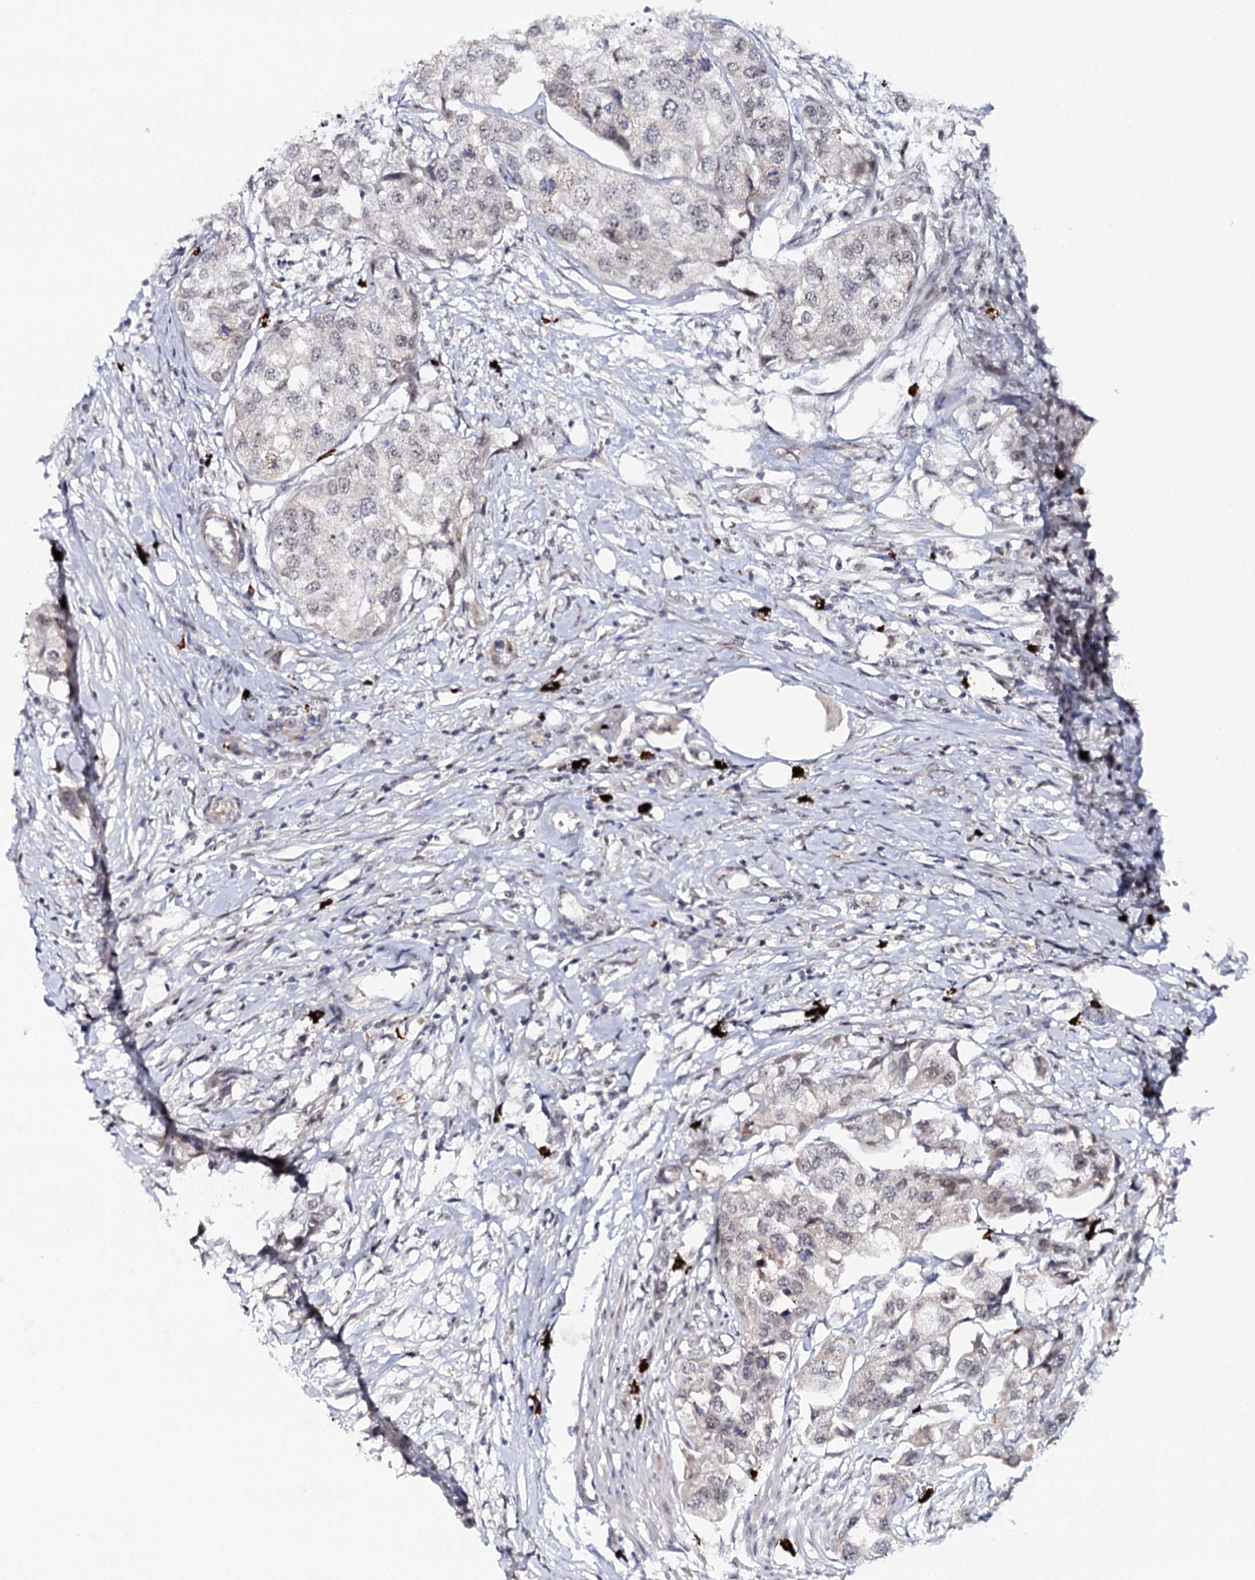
{"staining": {"intensity": "negative", "quantity": "none", "location": "none"}, "tissue": "urothelial cancer", "cell_type": "Tumor cells", "image_type": "cancer", "snomed": [{"axis": "morphology", "description": "Urothelial carcinoma, High grade"}, {"axis": "topography", "description": "Urinary bladder"}], "caption": "Urothelial carcinoma (high-grade) stained for a protein using immunohistochemistry reveals no expression tumor cells.", "gene": "BUD13", "patient": {"sex": "male", "age": 64}}